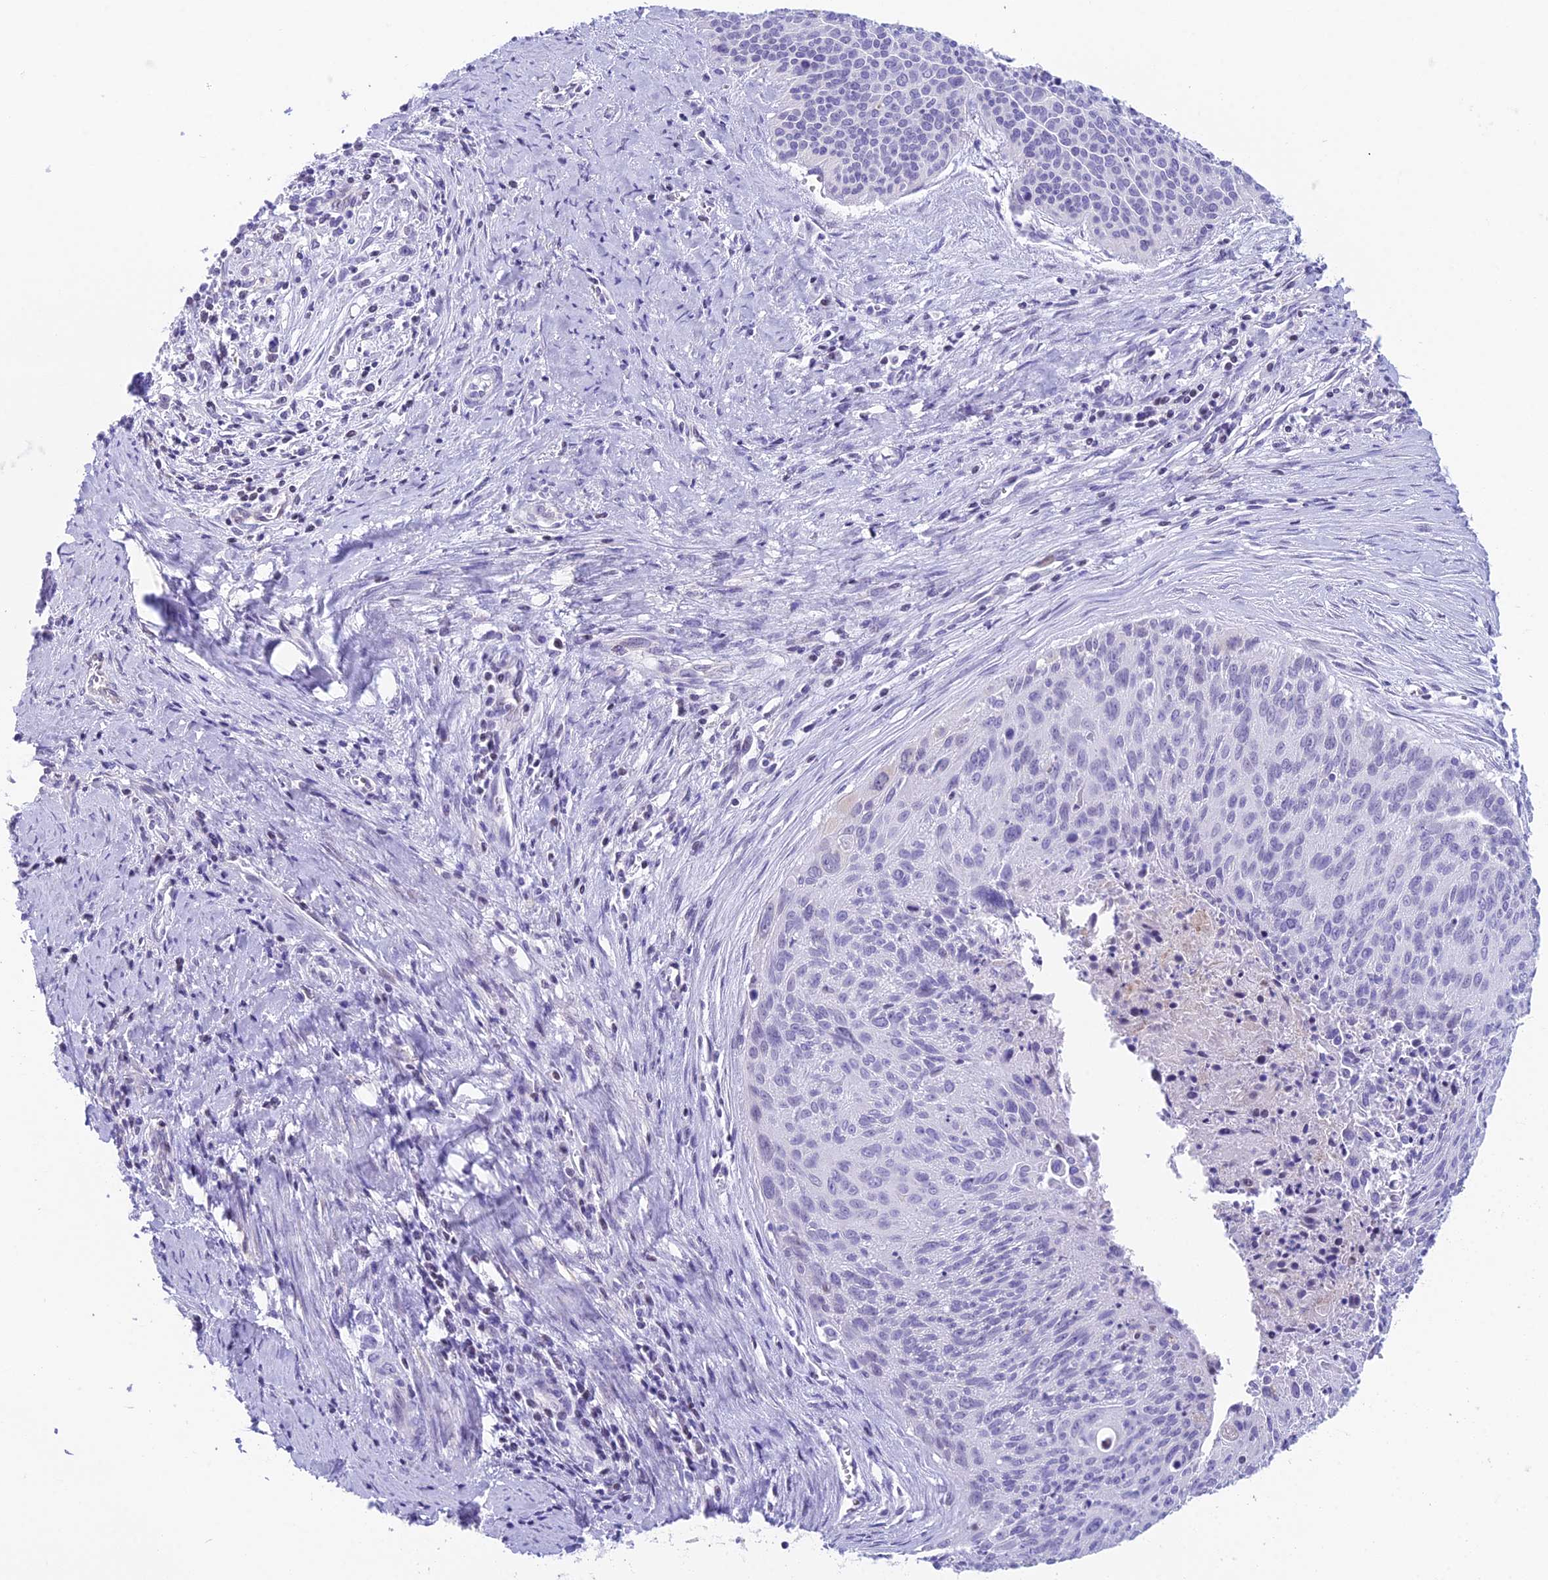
{"staining": {"intensity": "negative", "quantity": "none", "location": "none"}, "tissue": "cervical cancer", "cell_type": "Tumor cells", "image_type": "cancer", "snomed": [{"axis": "morphology", "description": "Squamous cell carcinoma, NOS"}, {"axis": "topography", "description": "Cervix"}], "caption": "Immunohistochemistry (IHC) of human cervical cancer demonstrates no expression in tumor cells. (Stains: DAB (3,3'-diaminobenzidine) IHC with hematoxylin counter stain, Microscopy: brightfield microscopy at high magnification).", "gene": "CC2D2A", "patient": {"sex": "female", "age": 55}}